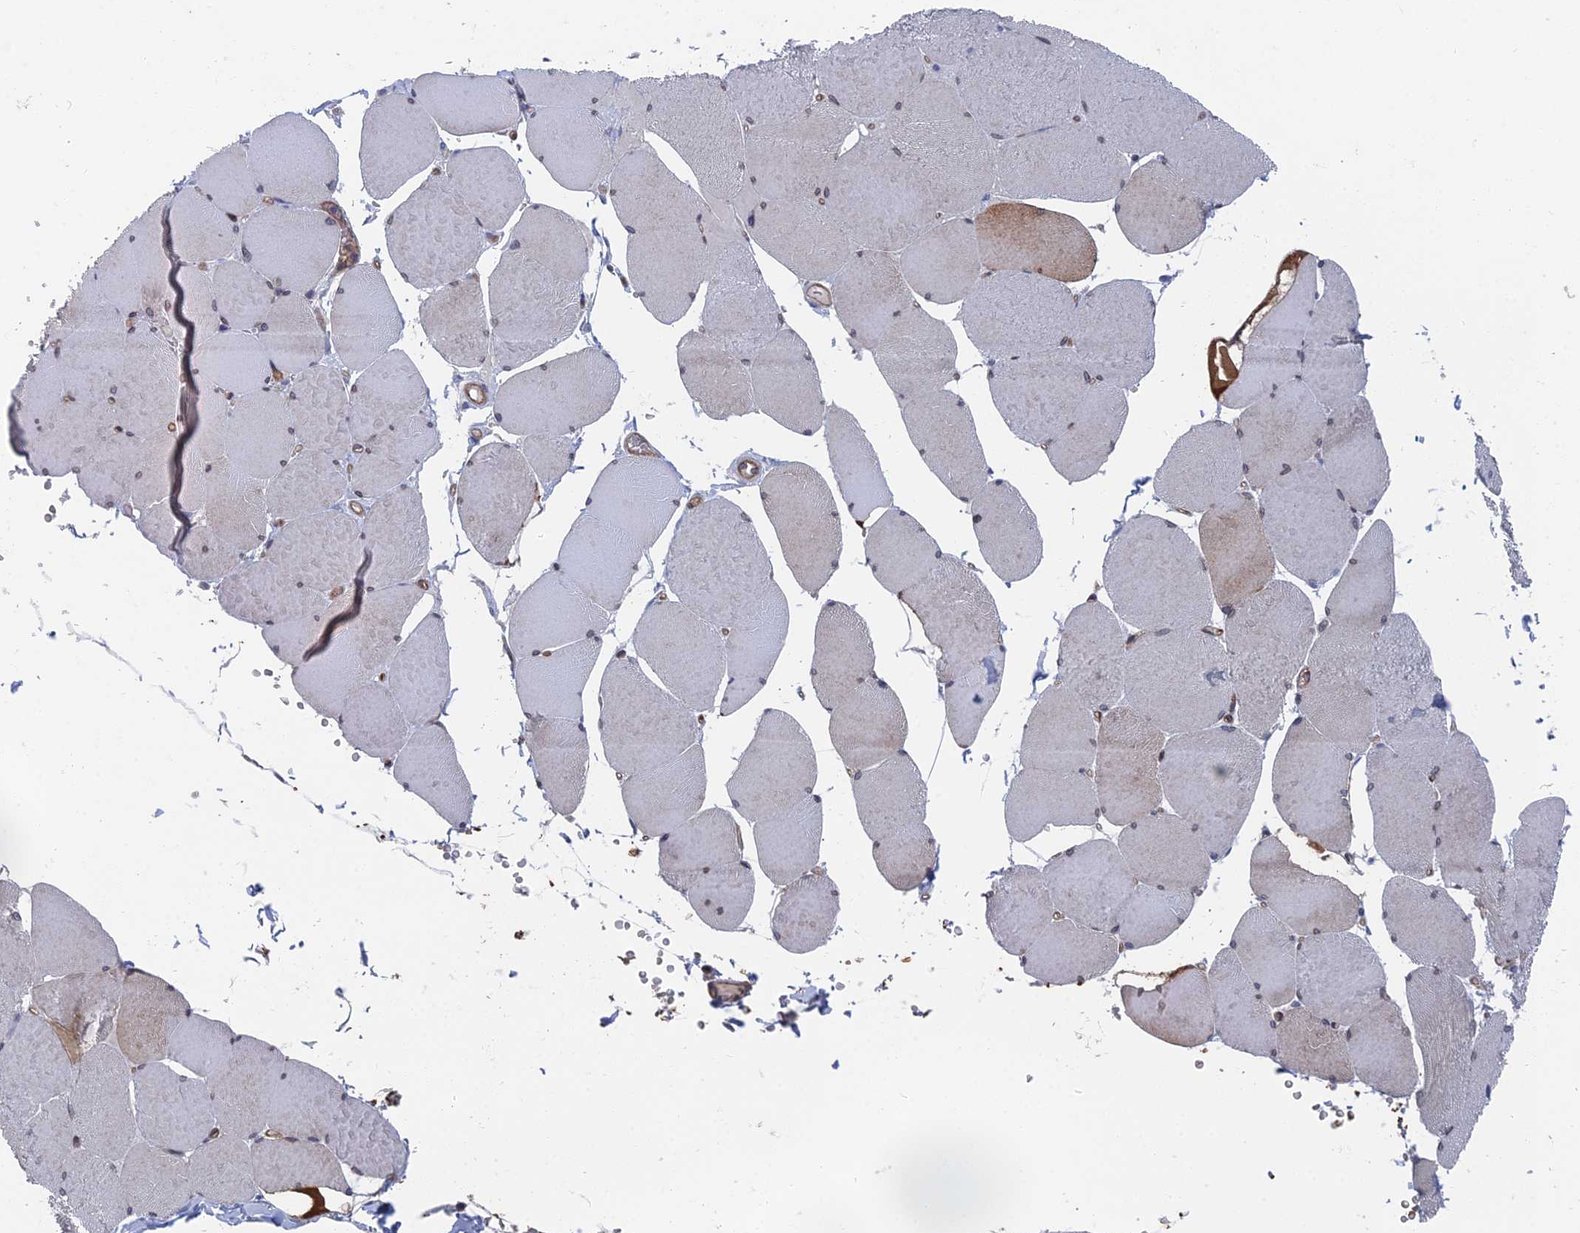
{"staining": {"intensity": "moderate", "quantity": "<25%", "location": "cytoplasmic/membranous"}, "tissue": "skeletal muscle", "cell_type": "Myocytes", "image_type": "normal", "snomed": [{"axis": "morphology", "description": "Normal tissue, NOS"}, {"axis": "topography", "description": "Skeletal muscle"}, {"axis": "topography", "description": "Head-Neck"}], "caption": "Human skeletal muscle stained with a brown dye exhibits moderate cytoplasmic/membranous positive staining in approximately <25% of myocytes.", "gene": "ARAP3", "patient": {"sex": "male", "age": 66}}